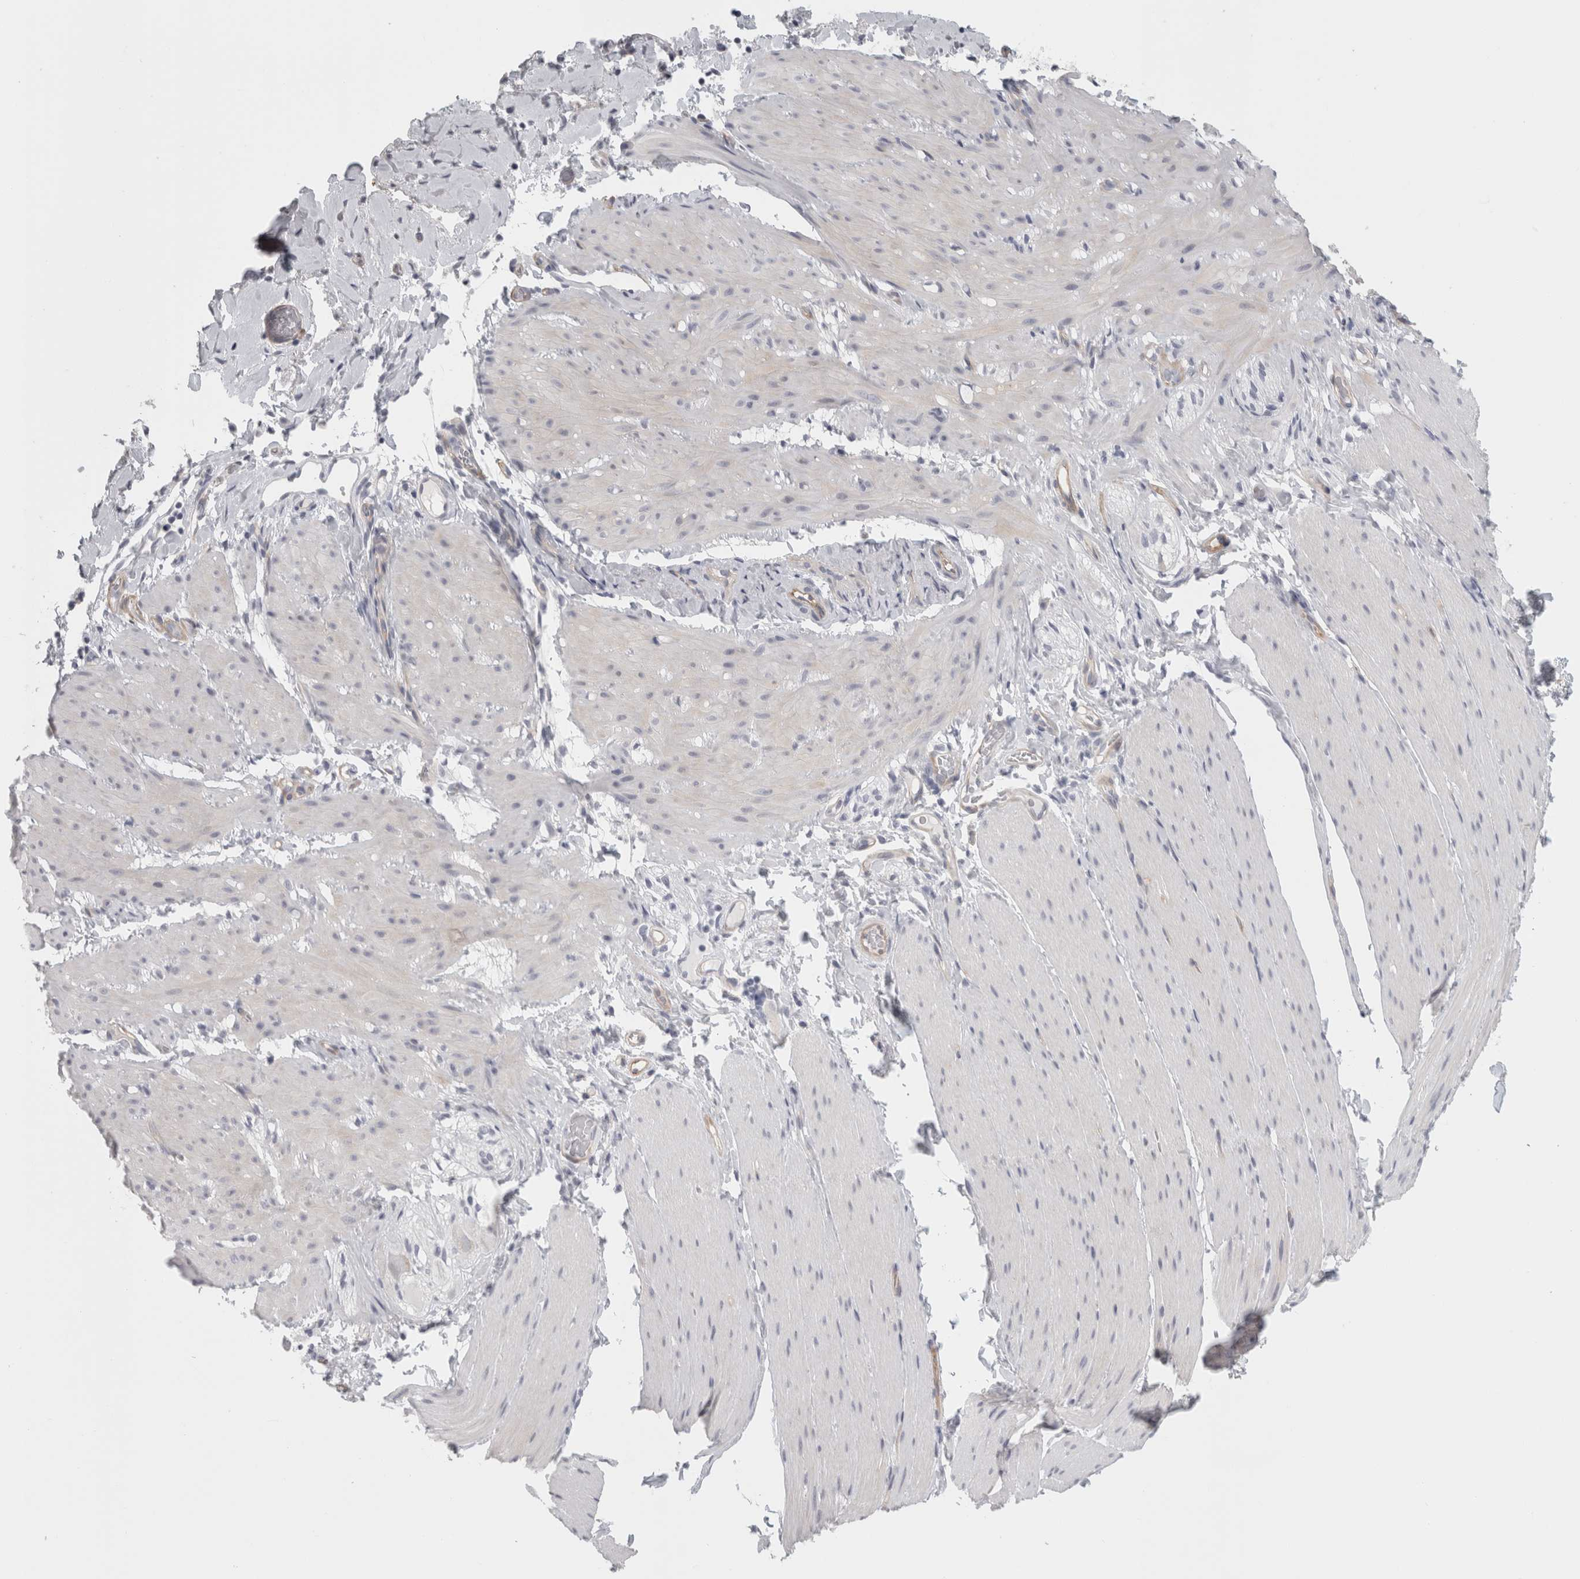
{"staining": {"intensity": "negative", "quantity": "none", "location": "none"}, "tissue": "smooth muscle", "cell_type": "Smooth muscle cells", "image_type": "normal", "snomed": [{"axis": "morphology", "description": "Normal tissue, NOS"}, {"axis": "topography", "description": "Smooth muscle"}, {"axis": "topography", "description": "Small intestine"}], "caption": "DAB immunohistochemical staining of normal human smooth muscle reveals no significant positivity in smooth muscle cells.", "gene": "FBLIM1", "patient": {"sex": "female", "age": 84}}